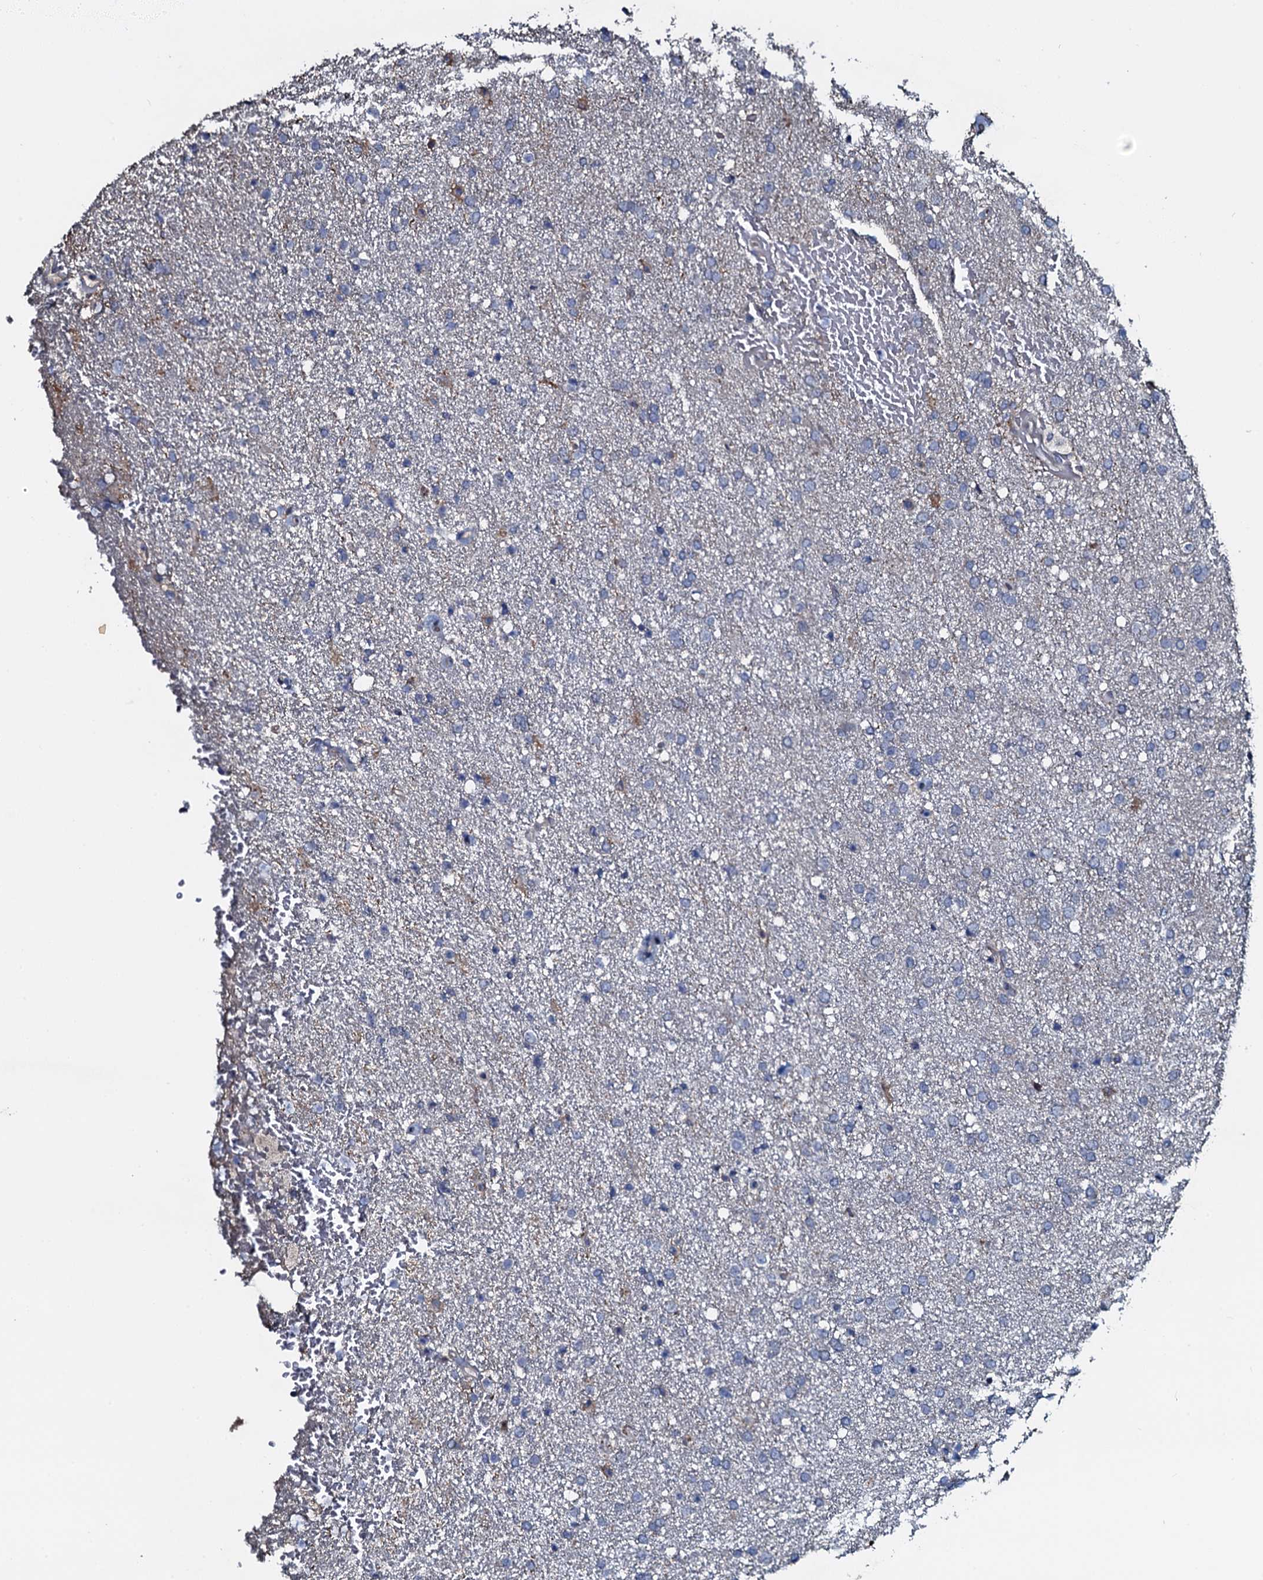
{"staining": {"intensity": "negative", "quantity": "none", "location": "none"}, "tissue": "glioma", "cell_type": "Tumor cells", "image_type": "cancer", "snomed": [{"axis": "morphology", "description": "Glioma, malignant, High grade"}, {"axis": "topography", "description": "Brain"}], "caption": "Tumor cells show no significant protein staining in glioma.", "gene": "LYG2", "patient": {"sex": "male", "age": 72}}